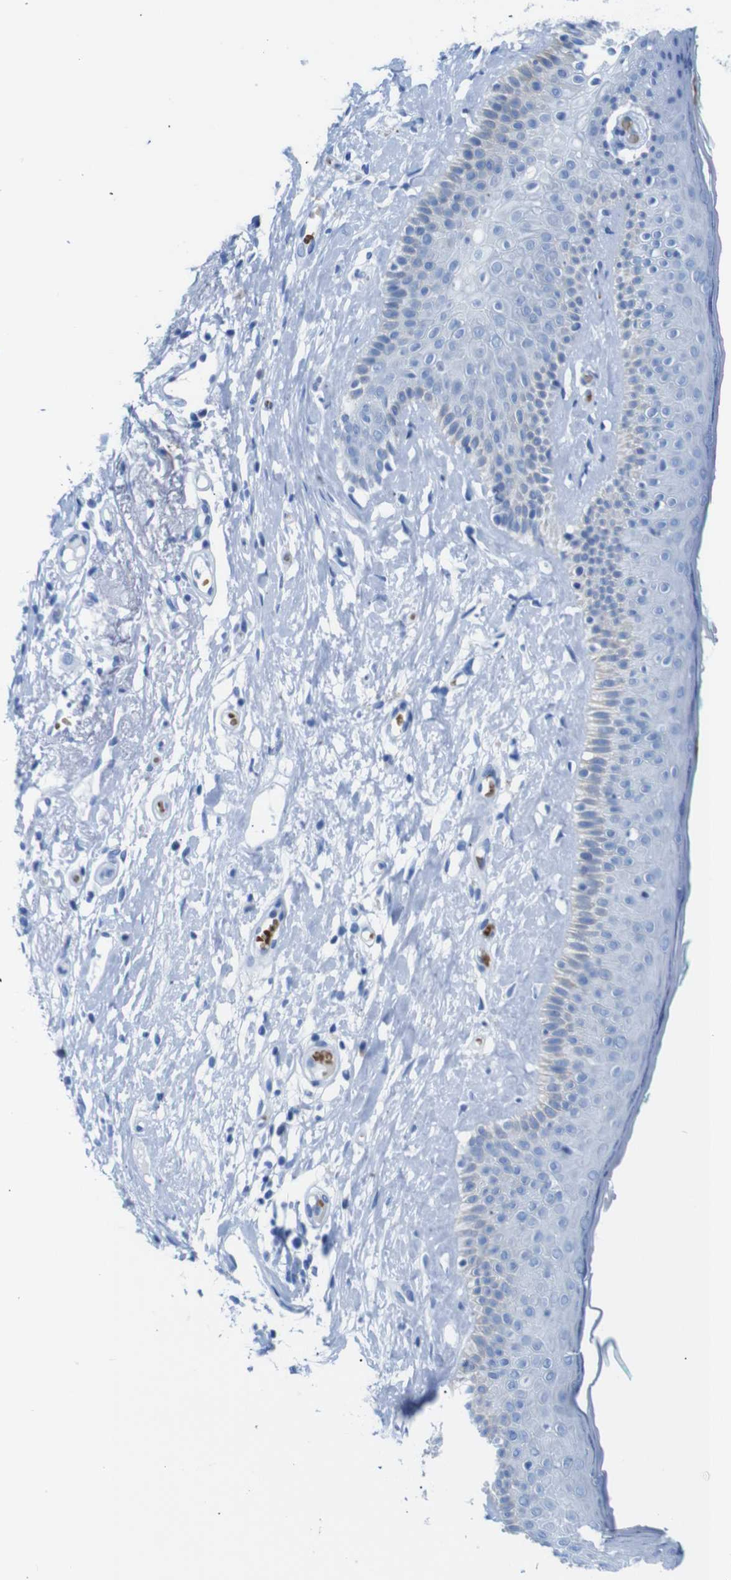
{"staining": {"intensity": "negative", "quantity": "none", "location": "none"}, "tissue": "skin cancer", "cell_type": "Tumor cells", "image_type": "cancer", "snomed": [{"axis": "morphology", "description": "Basal cell carcinoma"}, {"axis": "topography", "description": "Skin"}], "caption": "DAB immunohistochemical staining of skin cancer (basal cell carcinoma) reveals no significant expression in tumor cells. Nuclei are stained in blue.", "gene": "ERVMER34-1", "patient": {"sex": "female", "age": 84}}